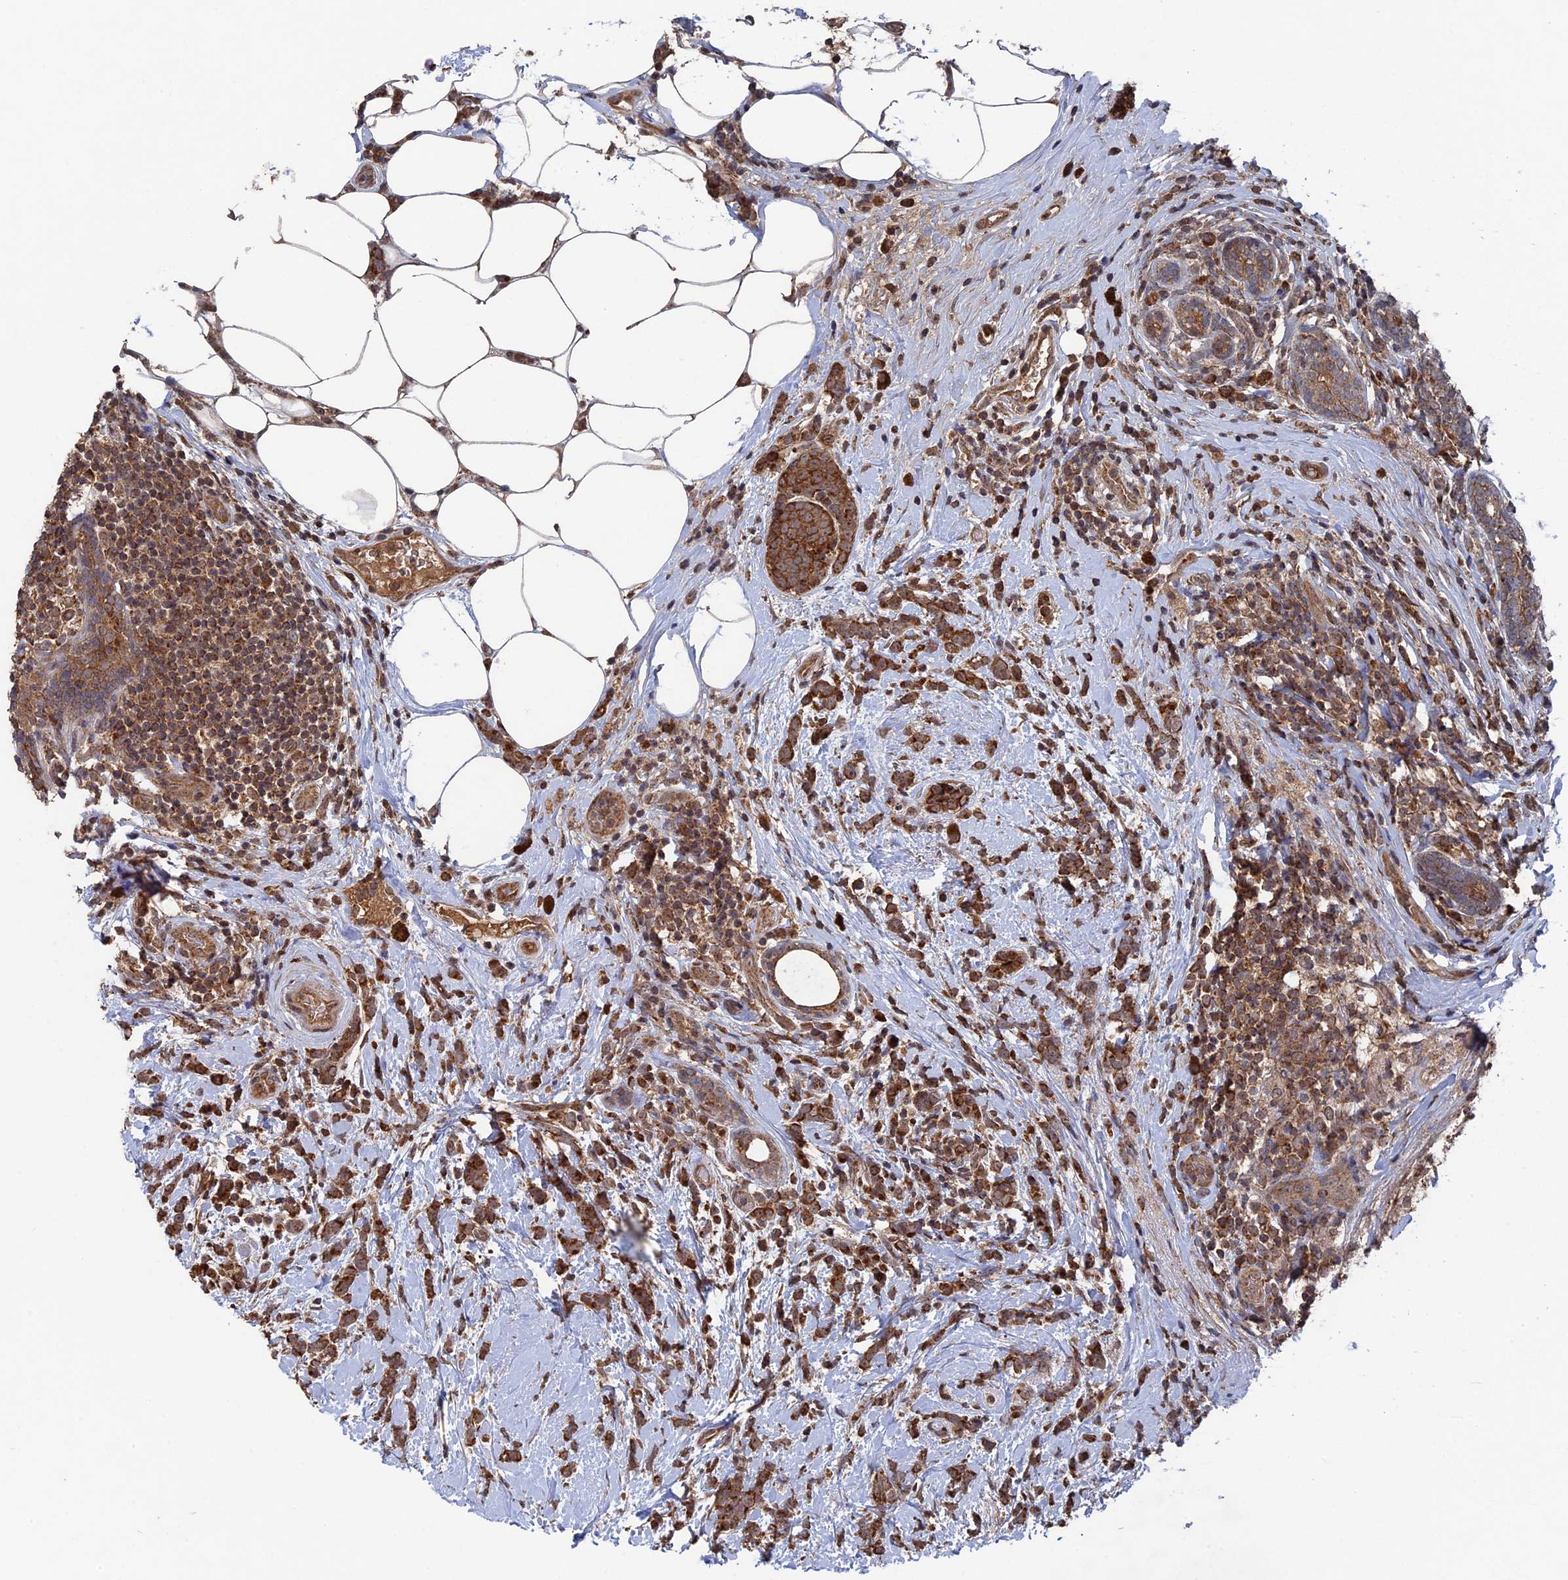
{"staining": {"intensity": "strong", "quantity": ">75%", "location": "cytoplasmic/membranous"}, "tissue": "breast cancer", "cell_type": "Tumor cells", "image_type": "cancer", "snomed": [{"axis": "morphology", "description": "Lobular carcinoma"}, {"axis": "topography", "description": "Breast"}], "caption": "This micrograph reveals immunohistochemistry staining of breast cancer (lobular carcinoma), with high strong cytoplasmic/membranous staining in about >75% of tumor cells.", "gene": "RAB15", "patient": {"sex": "female", "age": 58}}